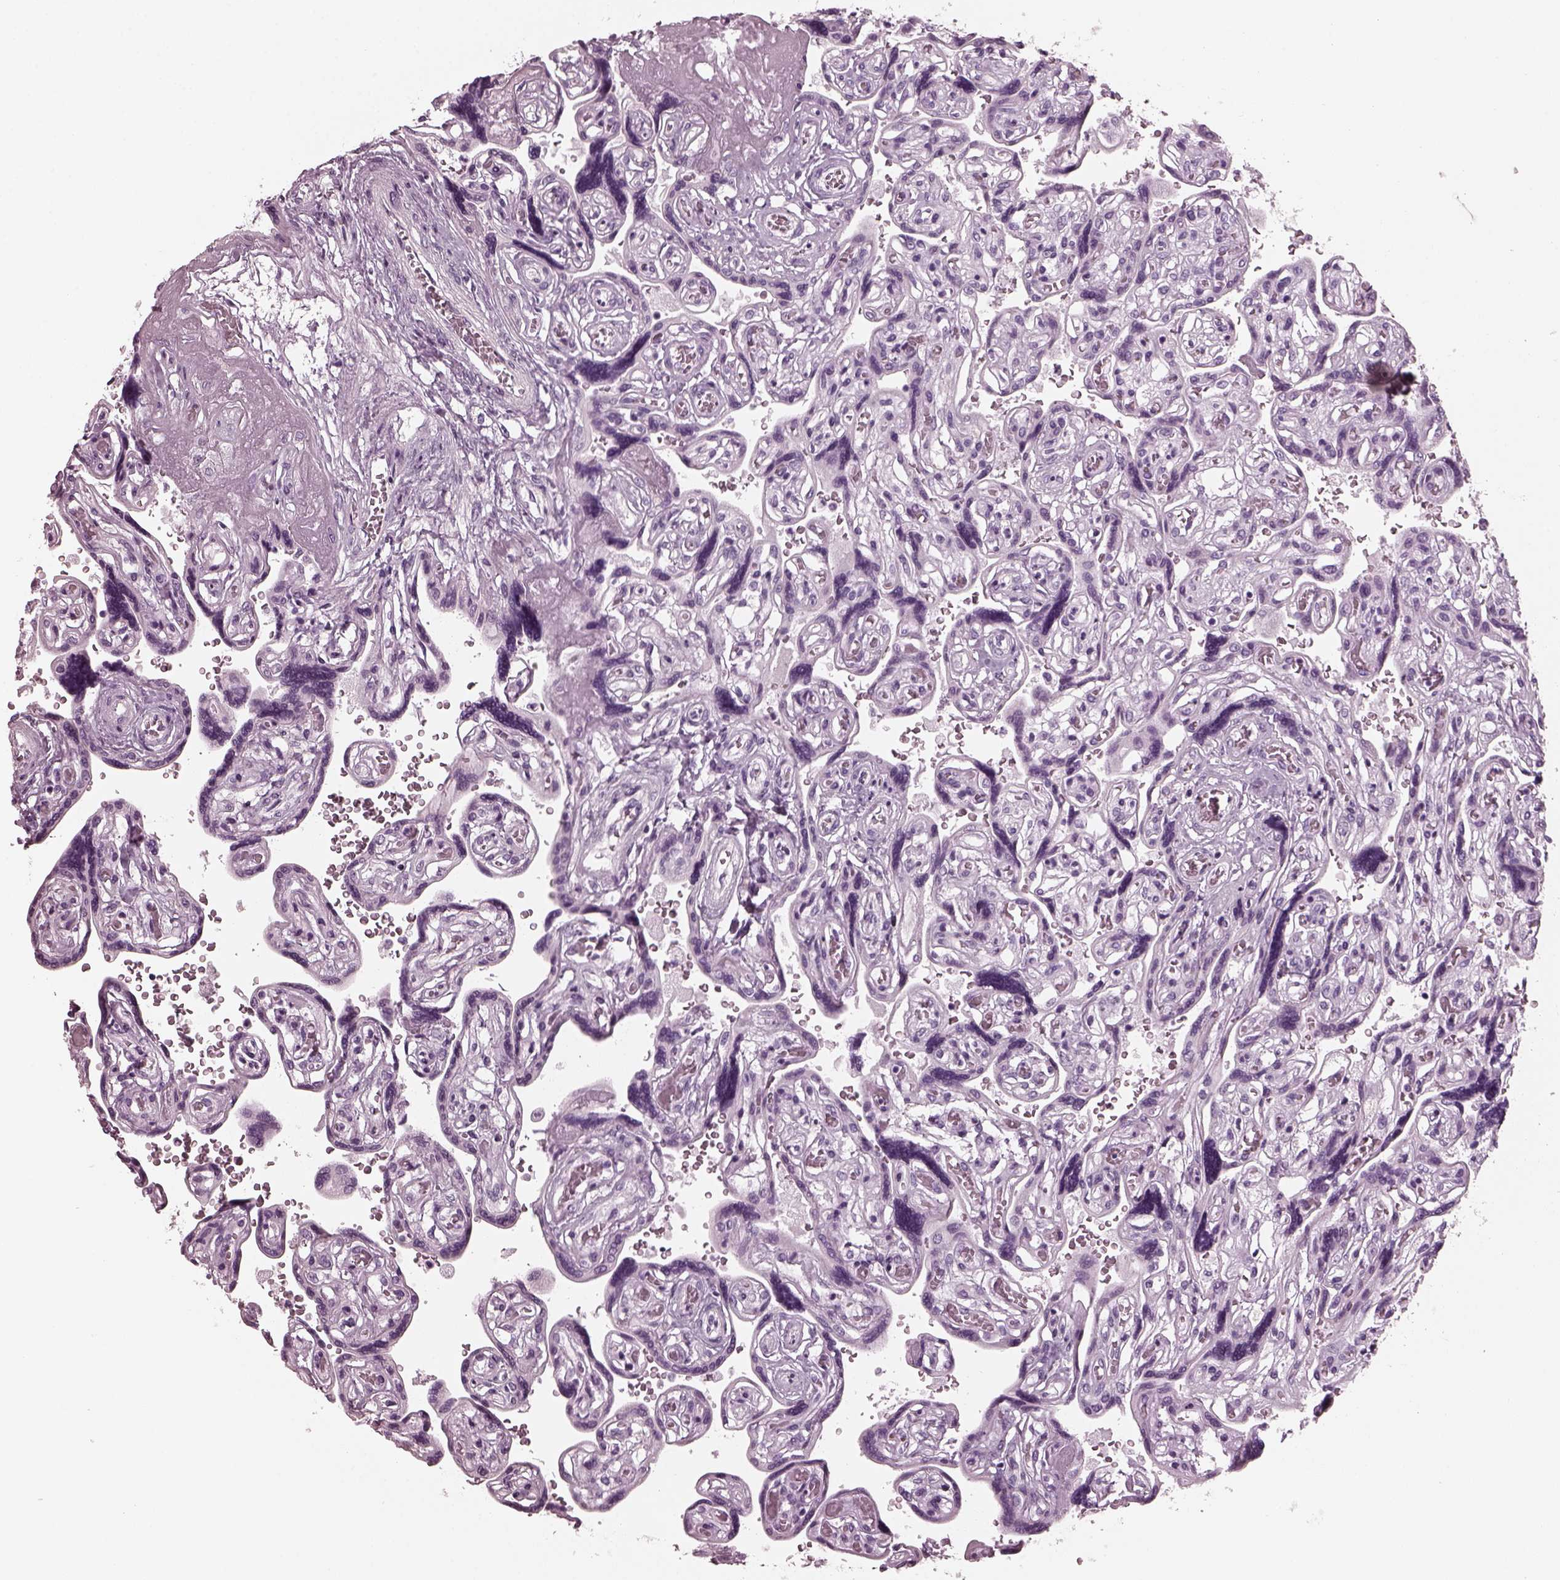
{"staining": {"intensity": "negative", "quantity": "none", "location": "none"}, "tissue": "placenta", "cell_type": "Decidual cells", "image_type": "normal", "snomed": [{"axis": "morphology", "description": "Normal tissue, NOS"}, {"axis": "topography", "description": "Placenta"}], "caption": "Immunohistochemical staining of normal human placenta displays no significant expression in decidual cells. Nuclei are stained in blue.", "gene": "RCVRN", "patient": {"sex": "female", "age": 32}}